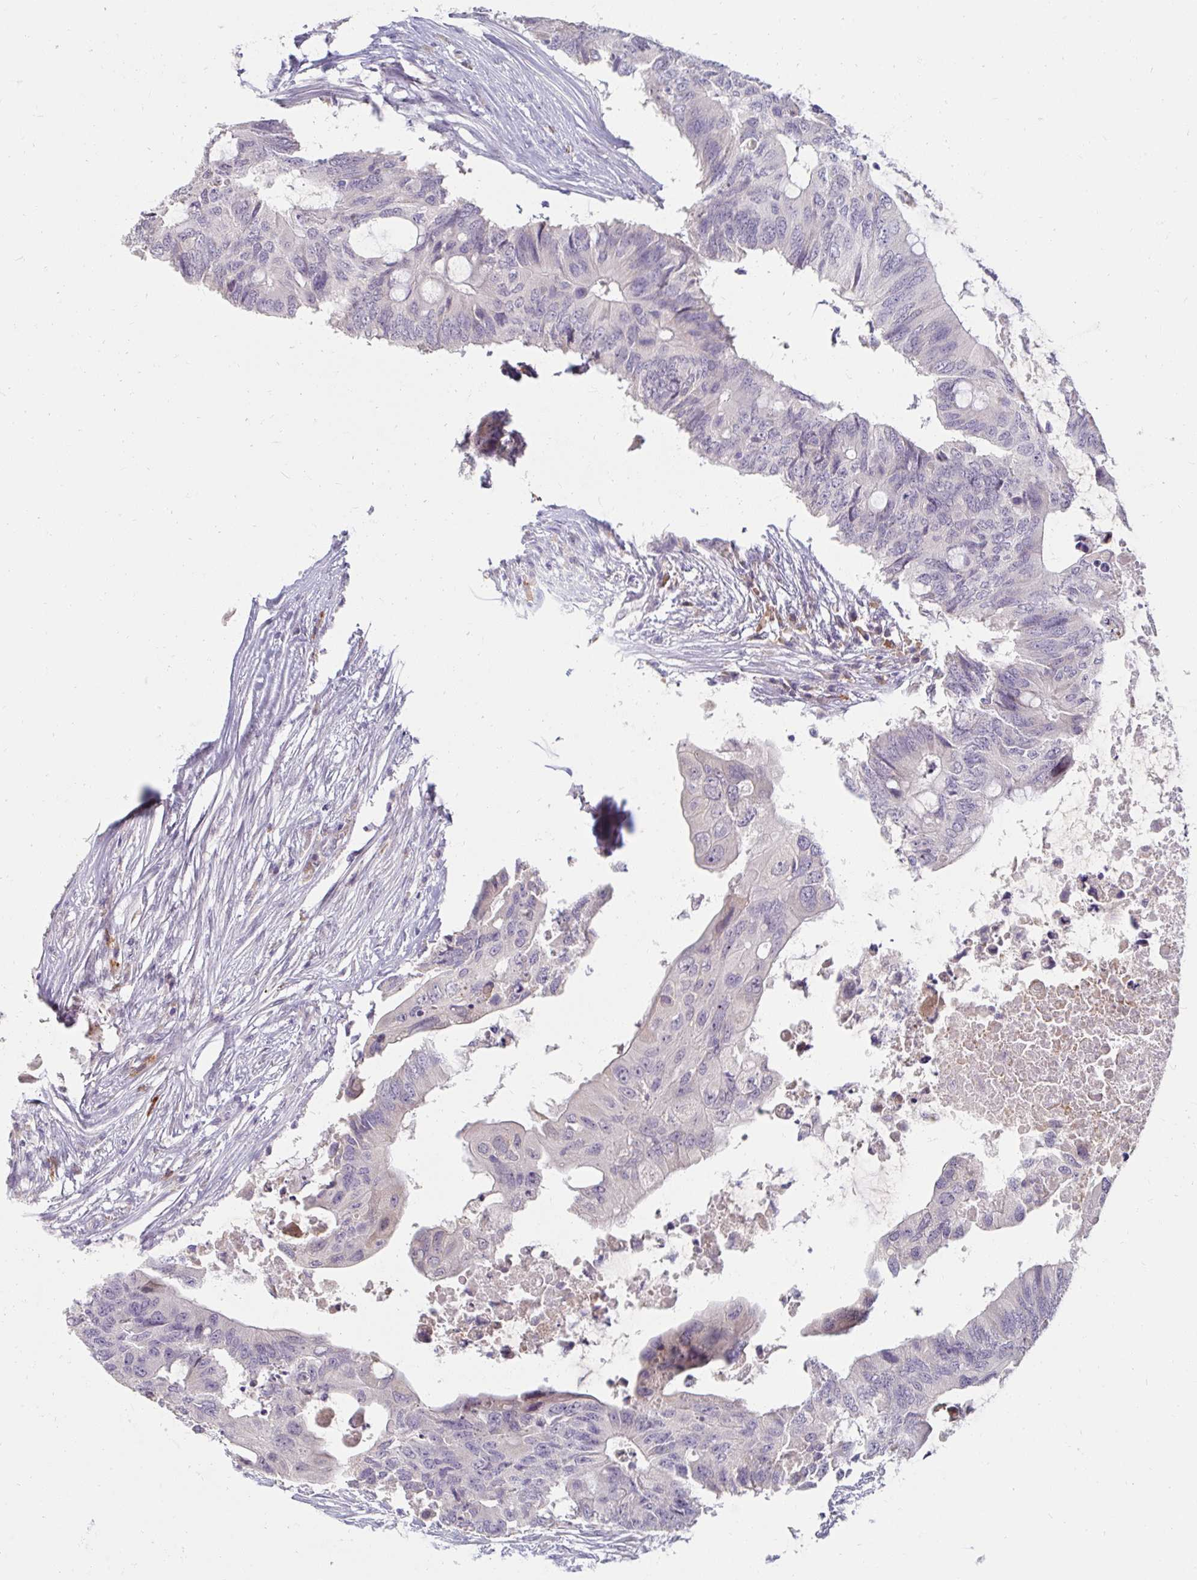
{"staining": {"intensity": "negative", "quantity": "none", "location": "none"}, "tissue": "colorectal cancer", "cell_type": "Tumor cells", "image_type": "cancer", "snomed": [{"axis": "morphology", "description": "Adenocarcinoma, NOS"}, {"axis": "topography", "description": "Colon"}], "caption": "Tumor cells show no significant protein expression in colorectal cancer (adenocarcinoma).", "gene": "DDN", "patient": {"sex": "male", "age": 71}}